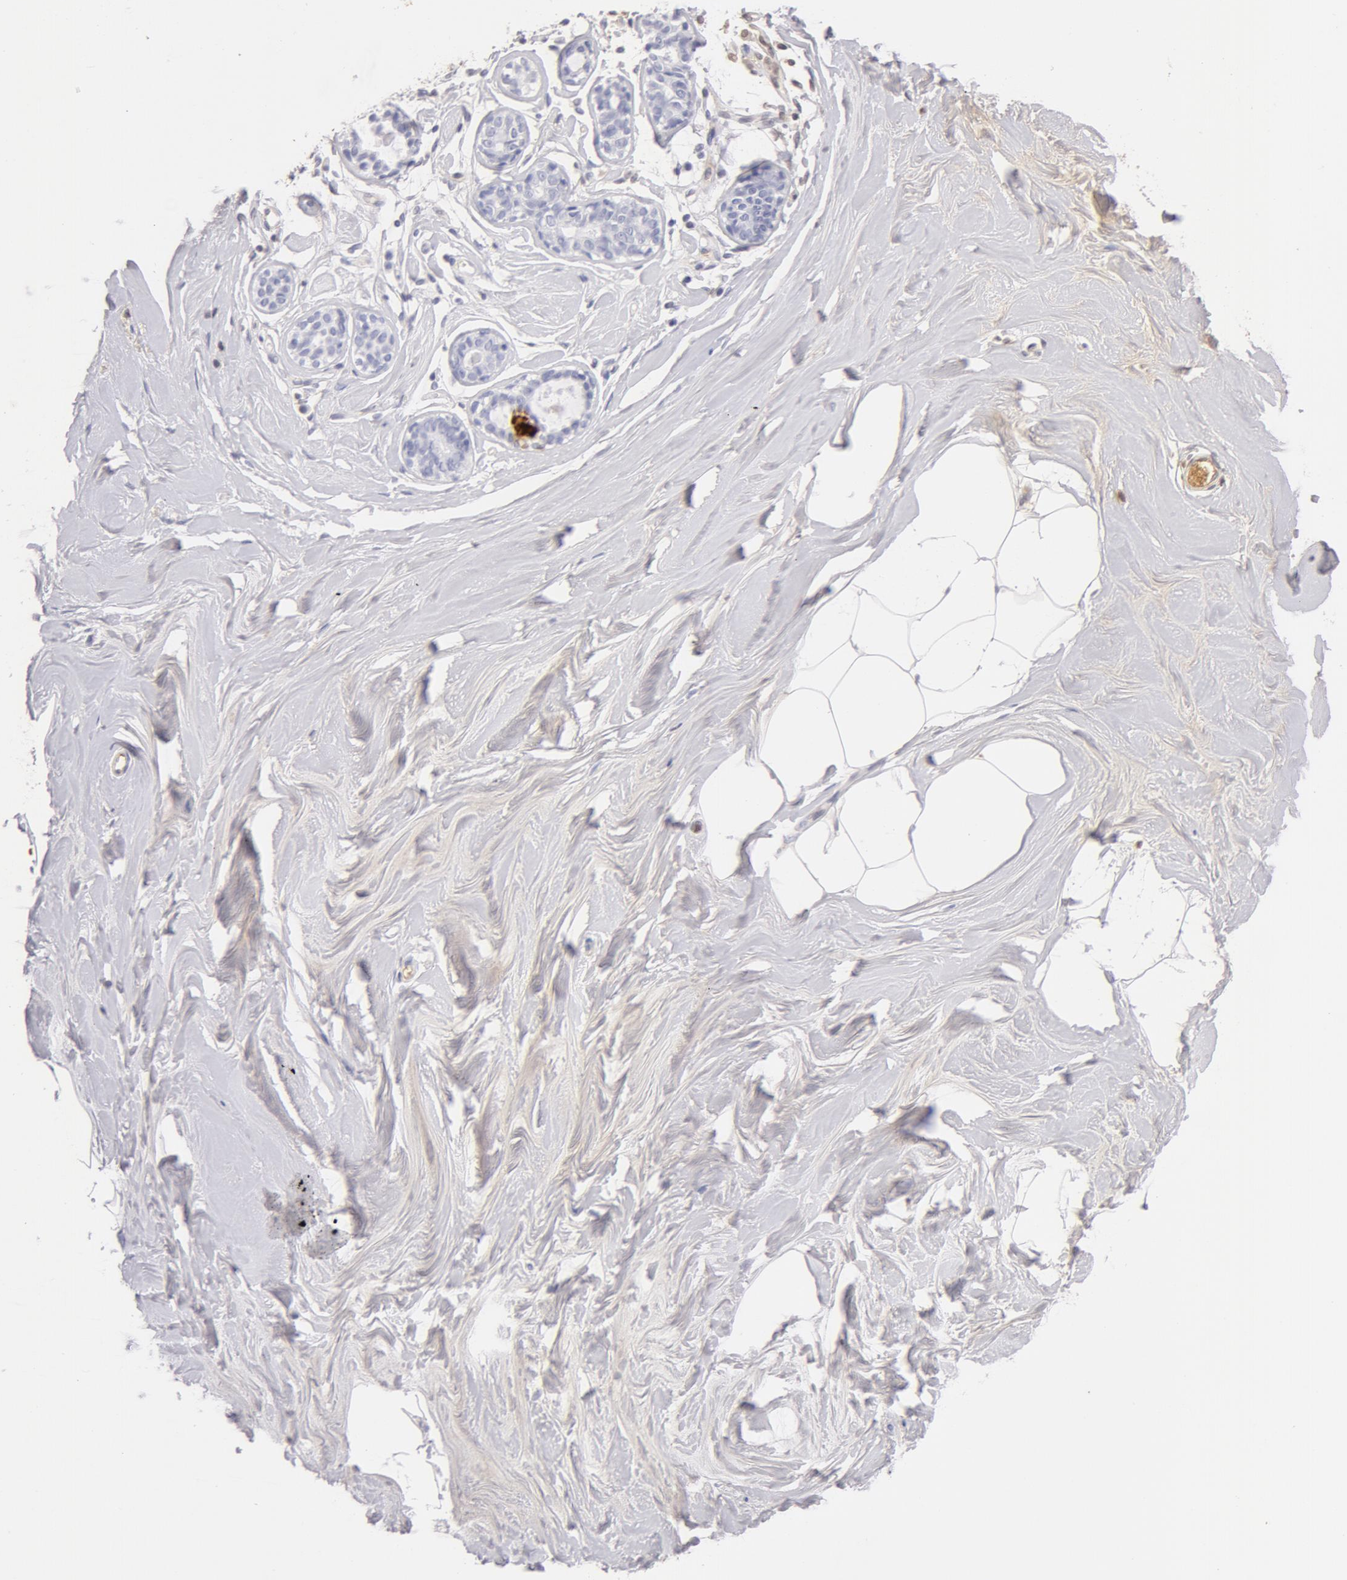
{"staining": {"intensity": "negative", "quantity": "none", "location": "none"}, "tissue": "breast", "cell_type": "Adipocytes", "image_type": "normal", "snomed": [{"axis": "morphology", "description": "Normal tissue, NOS"}, {"axis": "topography", "description": "Breast"}], "caption": "Immunohistochemical staining of benign breast exhibits no significant positivity in adipocytes. The staining was performed using DAB to visualize the protein expression in brown, while the nuclei were stained in blue with hematoxylin (Magnification: 20x).", "gene": "AHSG", "patient": {"sex": "female", "age": 44}}